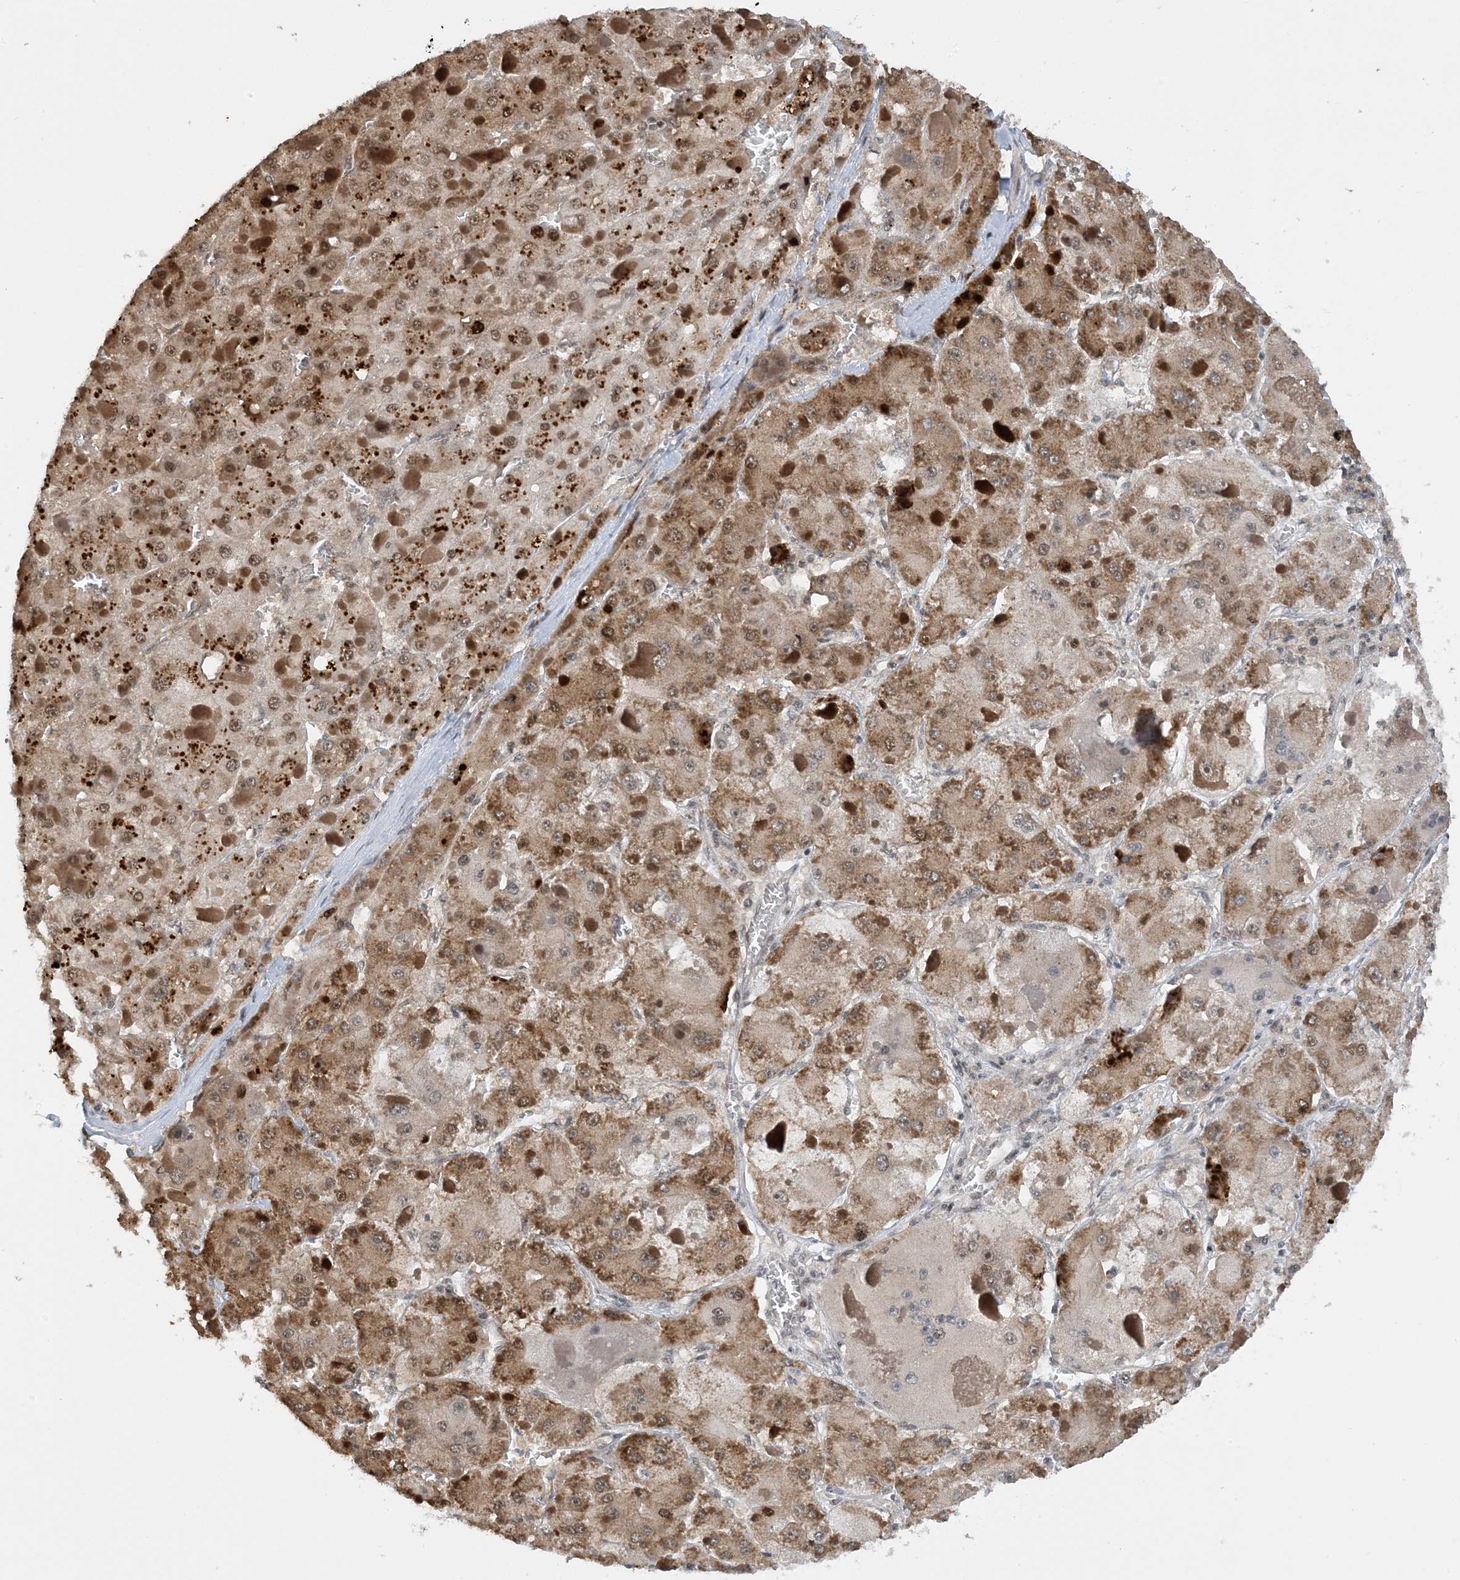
{"staining": {"intensity": "moderate", "quantity": ">75%", "location": "cytoplasmic/membranous"}, "tissue": "liver cancer", "cell_type": "Tumor cells", "image_type": "cancer", "snomed": [{"axis": "morphology", "description": "Carcinoma, Hepatocellular, NOS"}, {"axis": "topography", "description": "Liver"}], "caption": "Immunohistochemical staining of human hepatocellular carcinoma (liver) demonstrates moderate cytoplasmic/membranous protein expression in about >75% of tumor cells.", "gene": "ACYP2", "patient": {"sex": "female", "age": 73}}